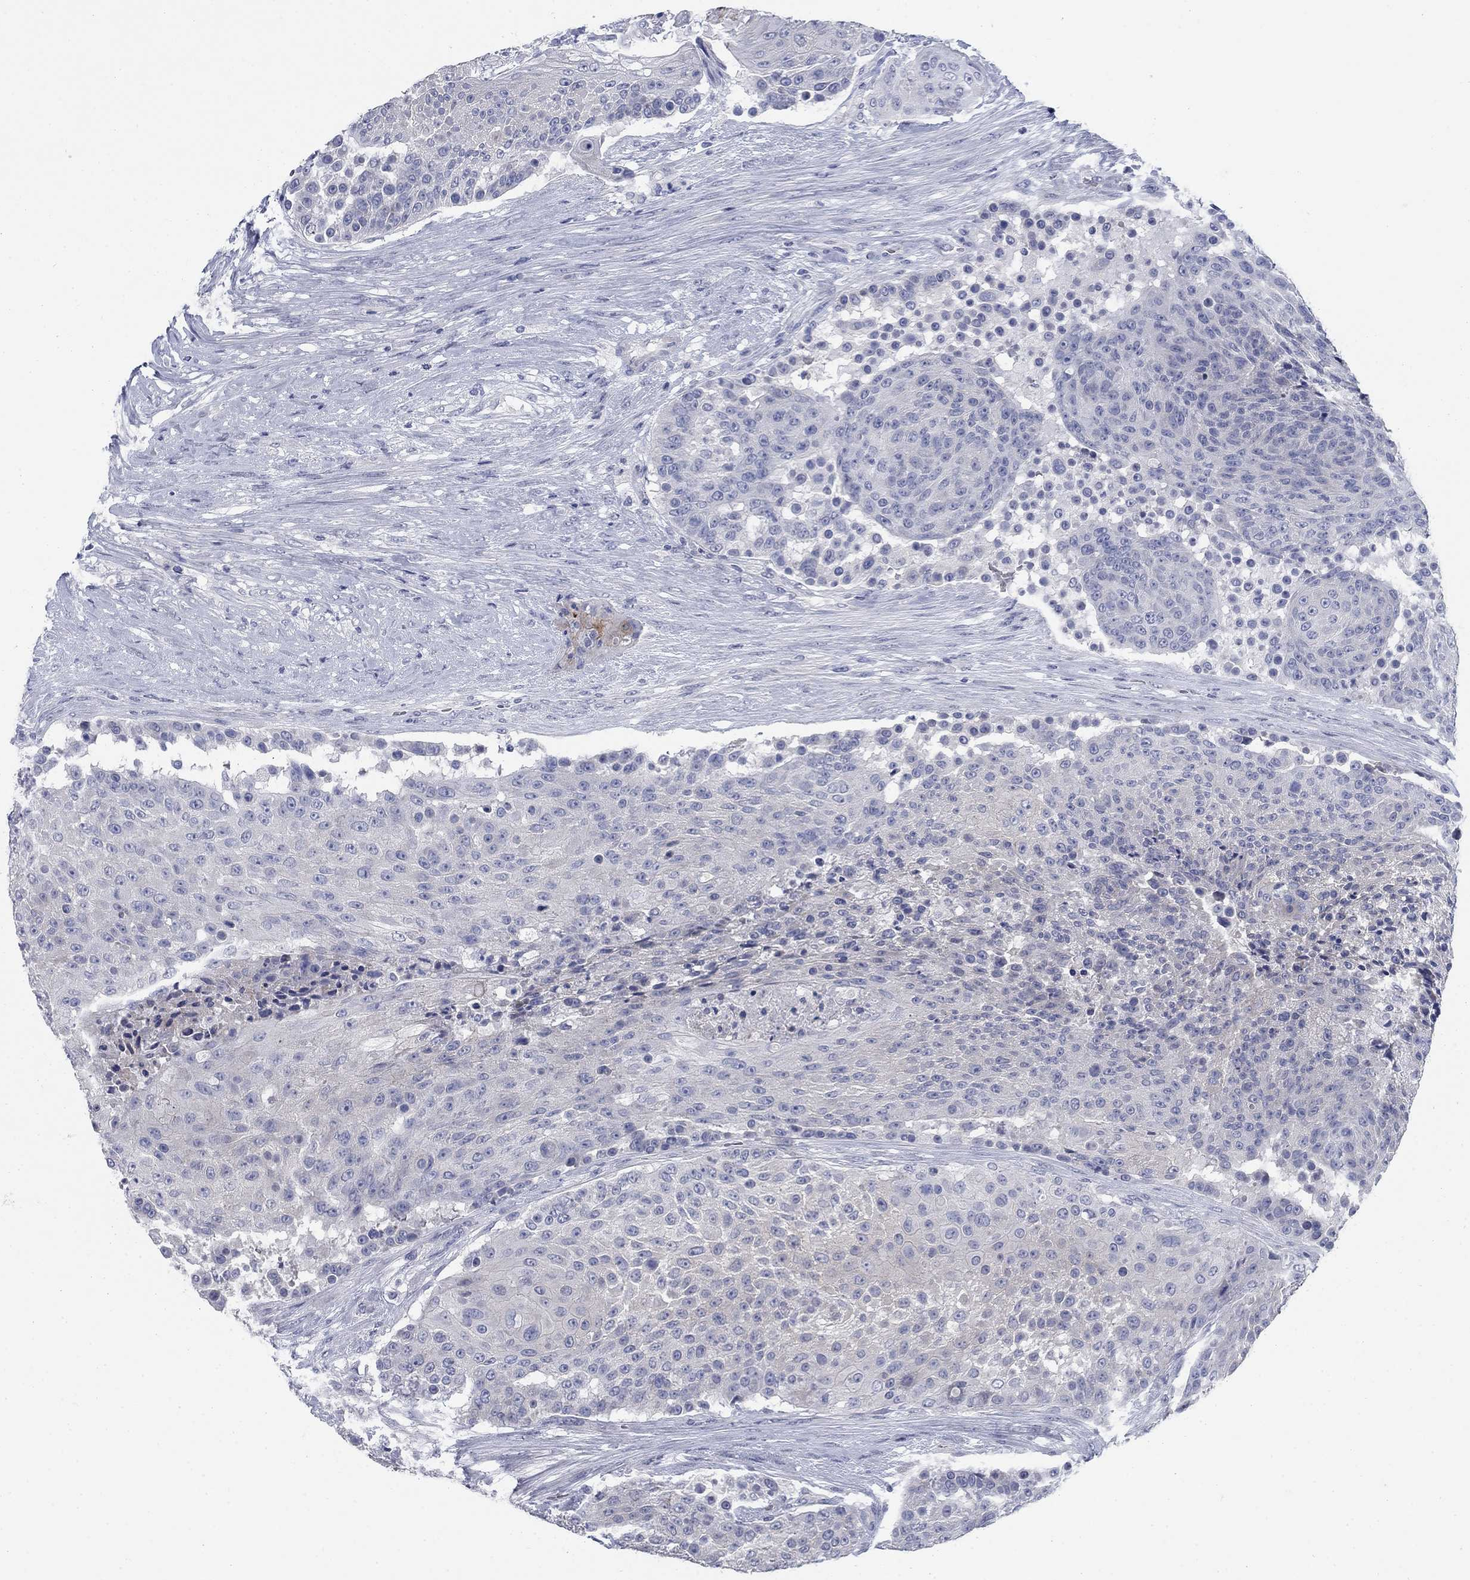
{"staining": {"intensity": "negative", "quantity": "none", "location": "none"}, "tissue": "urothelial cancer", "cell_type": "Tumor cells", "image_type": "cancer", "snomed": [{"axis": "morphology", "description": "Urothelial carcinoma, High grade"}, {"axis": "topography", "description": "Urinary bladder"}], "caption": "Protein analysis of urothelial cancer reveals no significant staining in tumor cells.", "gene": "DNER", "patient": {"sex": "female", "age": 63}}